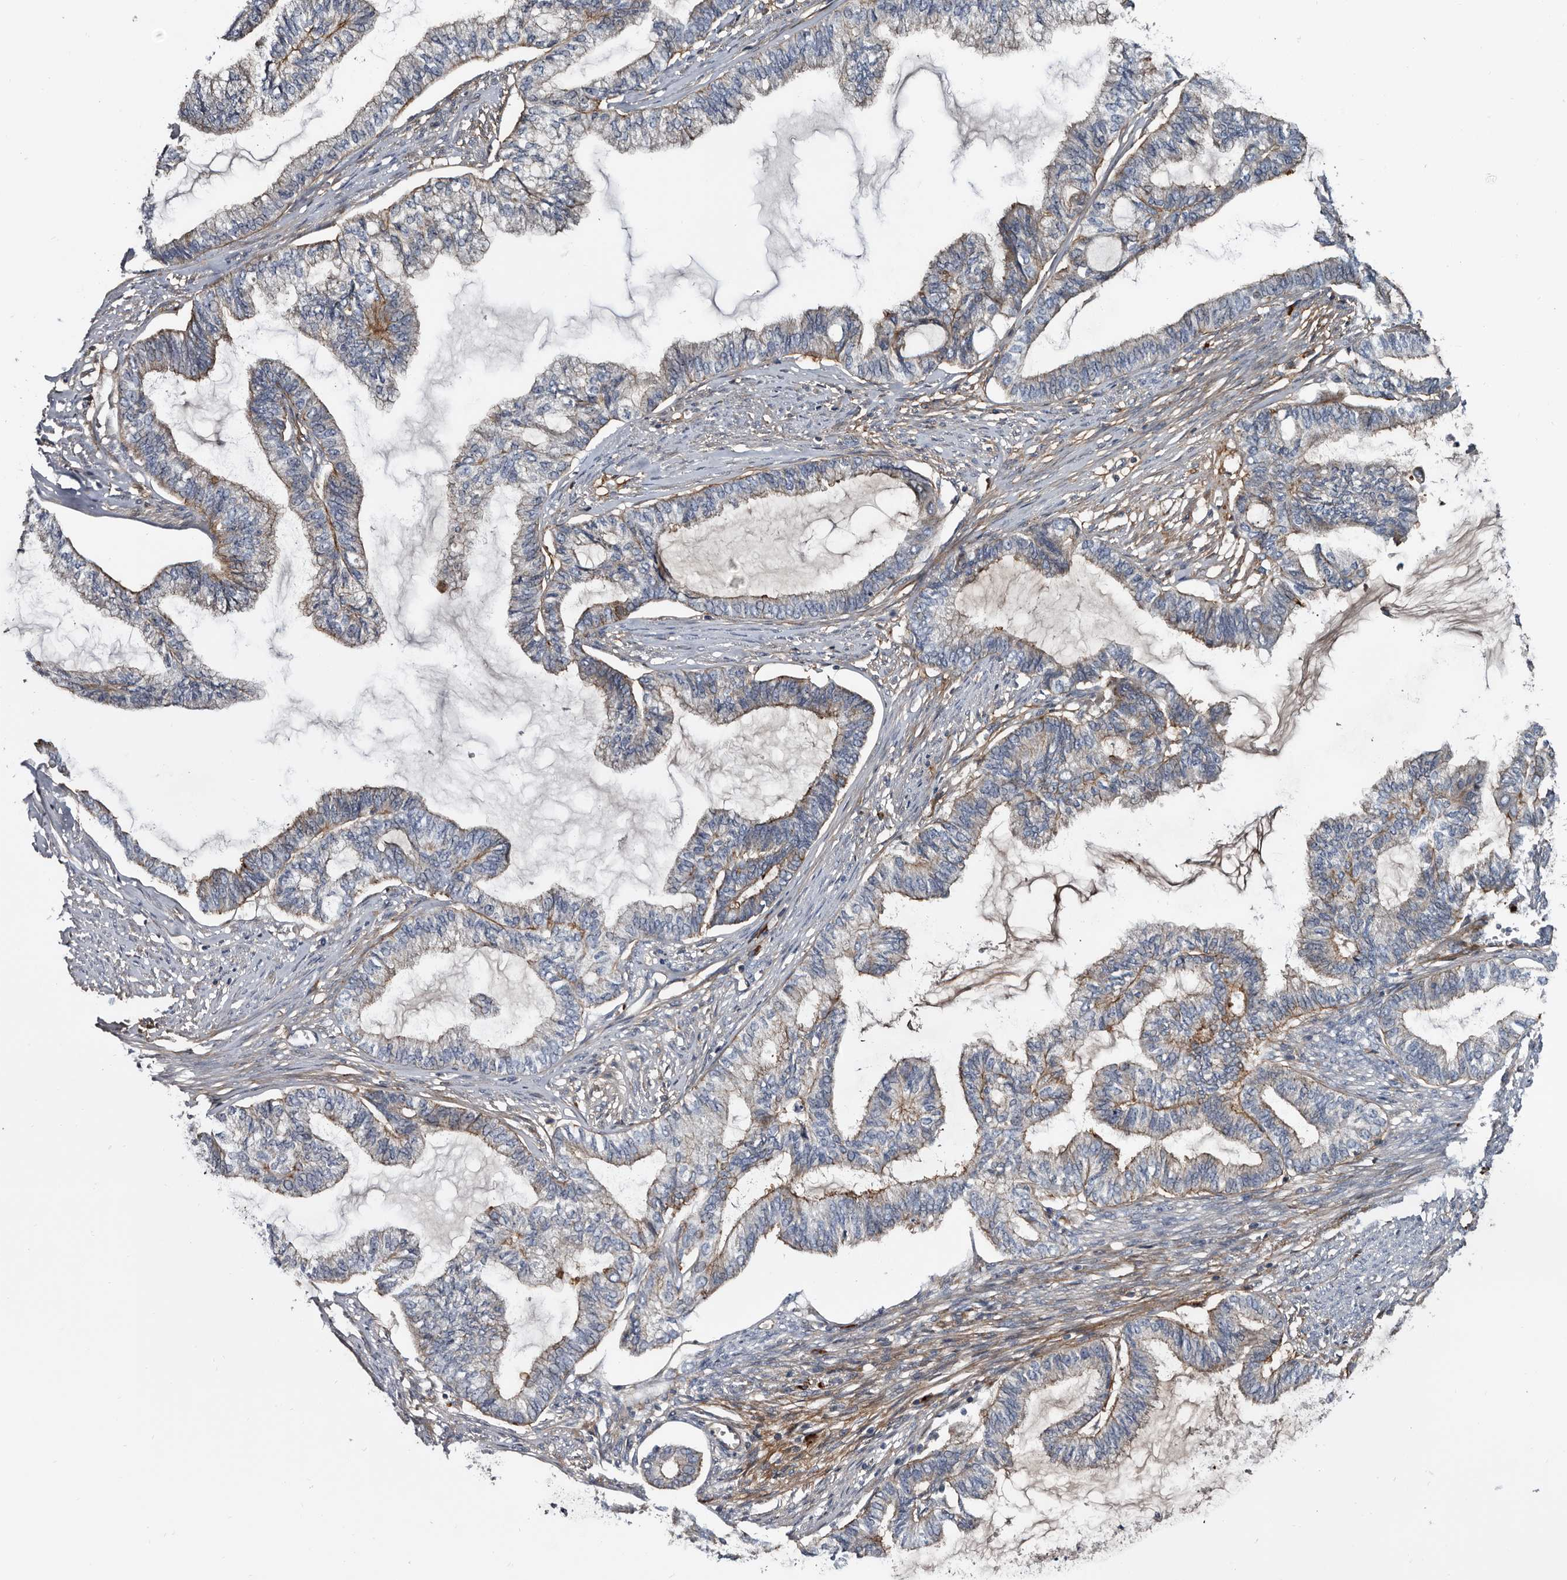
{"staining": {"intensity": "moderate", "quantity": "25%-75%", "location": "cytoplasmic/membranous"}, "tissue": "endometrial cancer", "cell_type": "Tumor cells", "image_type": "cancer", "snomed": [{"axis": "morphology", "description": "Adenocarcinoma, NOS"}, {"axis": "topography", "description": "Endometrium"}], "caption": "Immunohistochemical staining of human adenocarcinoma (endometrial) demonstrates medium levels of moderate cytoplasmic/membranous positivity in about 25%-75% of tumor cells.", "gene": "TSPAN17", "patient": {"sex": "female", "age": 86}}